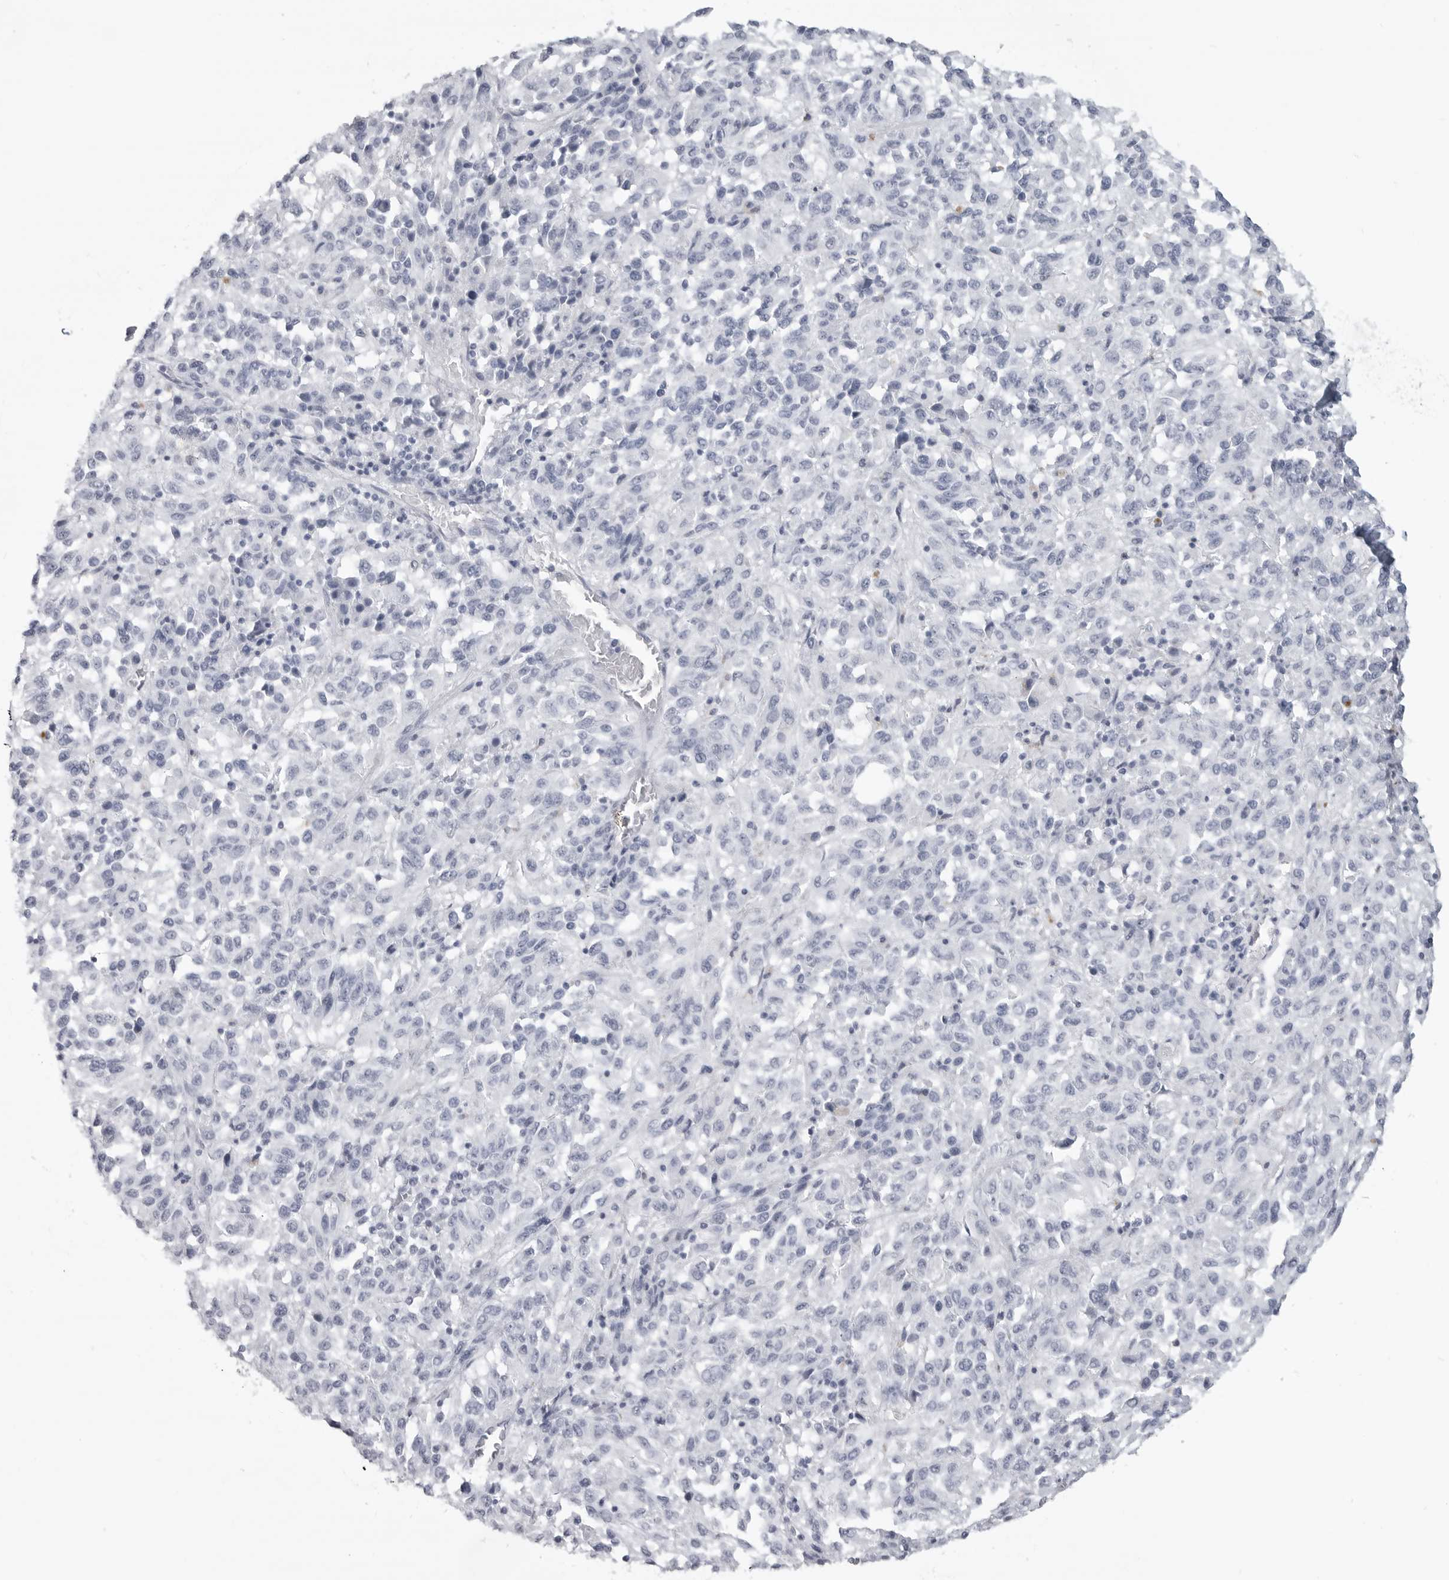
{"staining": {"intensity": "negative", "quantity": "none", "location": "none"}, "tissue": "melanoma", "cell_type": "Tumor cells", "image_type": "cancer", "snomed": [{"axis": "morphology", "description": "Malignant melanoma, Metastatic site"}, {"axis": "topography", "description": "Lung"}], "caption": "High power microscopy histopathology image of an immunohistochemistry (IHC) histopathology image of malignant melanoma (metastatic site), revealing no significant expression in tumor cells.", "gene": "LY6D", "patient": {"sex": "male", "age": 64}}